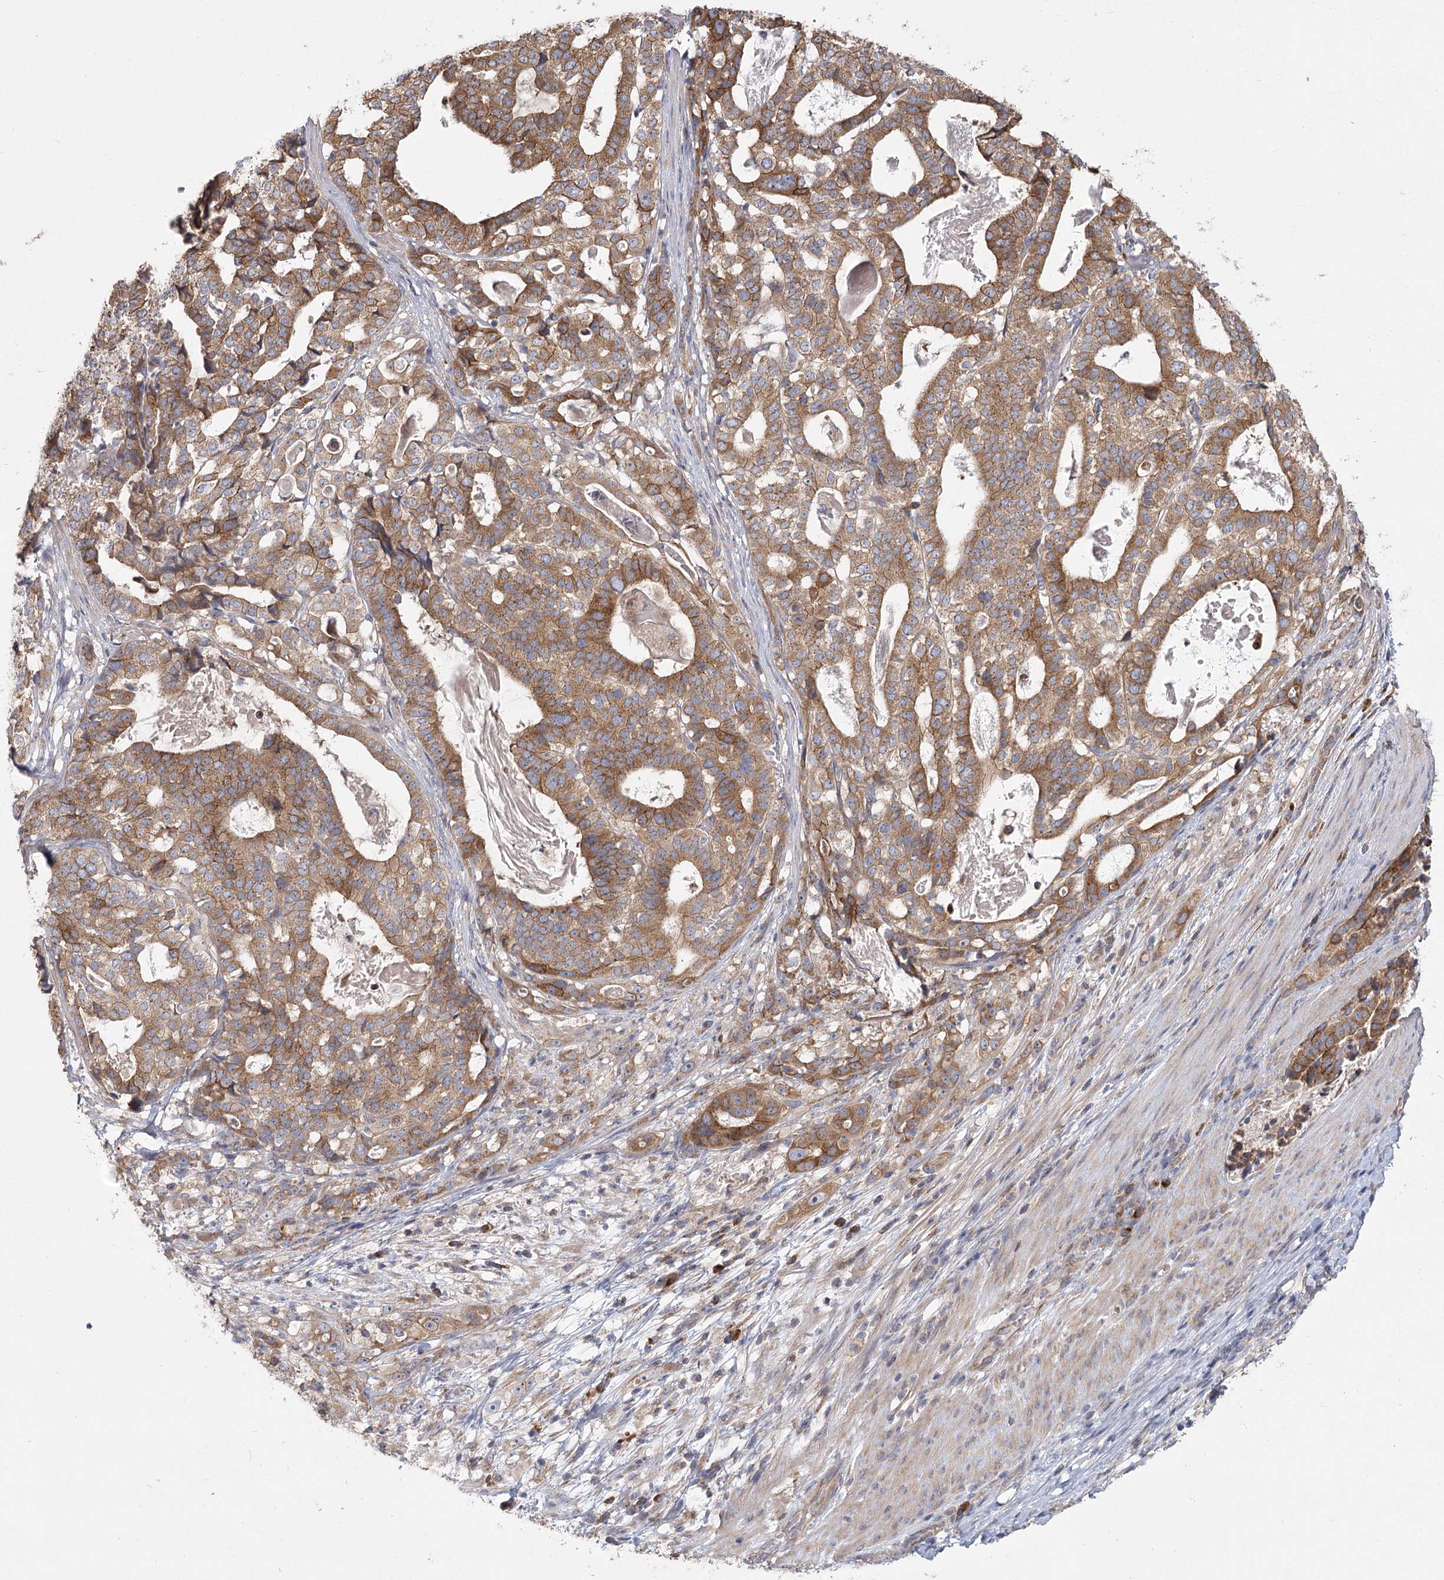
{"staining": {"intensity": "moderate", "quantity": ">75%", "location": "cytoplasmic/membranous"}, "tissue": "stomach cancer", "cell_type": "Tumor cells", "image_type": "cancer", "snomed": [{"axis": "morphology", "description": "Adenocarcinoma, NOS"}, {"axis": "topography", "description": "Stomach"}], "caption": "Brown immunohistochemical staining in stomach cancer demonstrates moderate cytoplasmic/membranous staining in approximately >75% of tumor cells.", "gene": "CNTLN", "patient": {"sex": "male", "age": 48}}